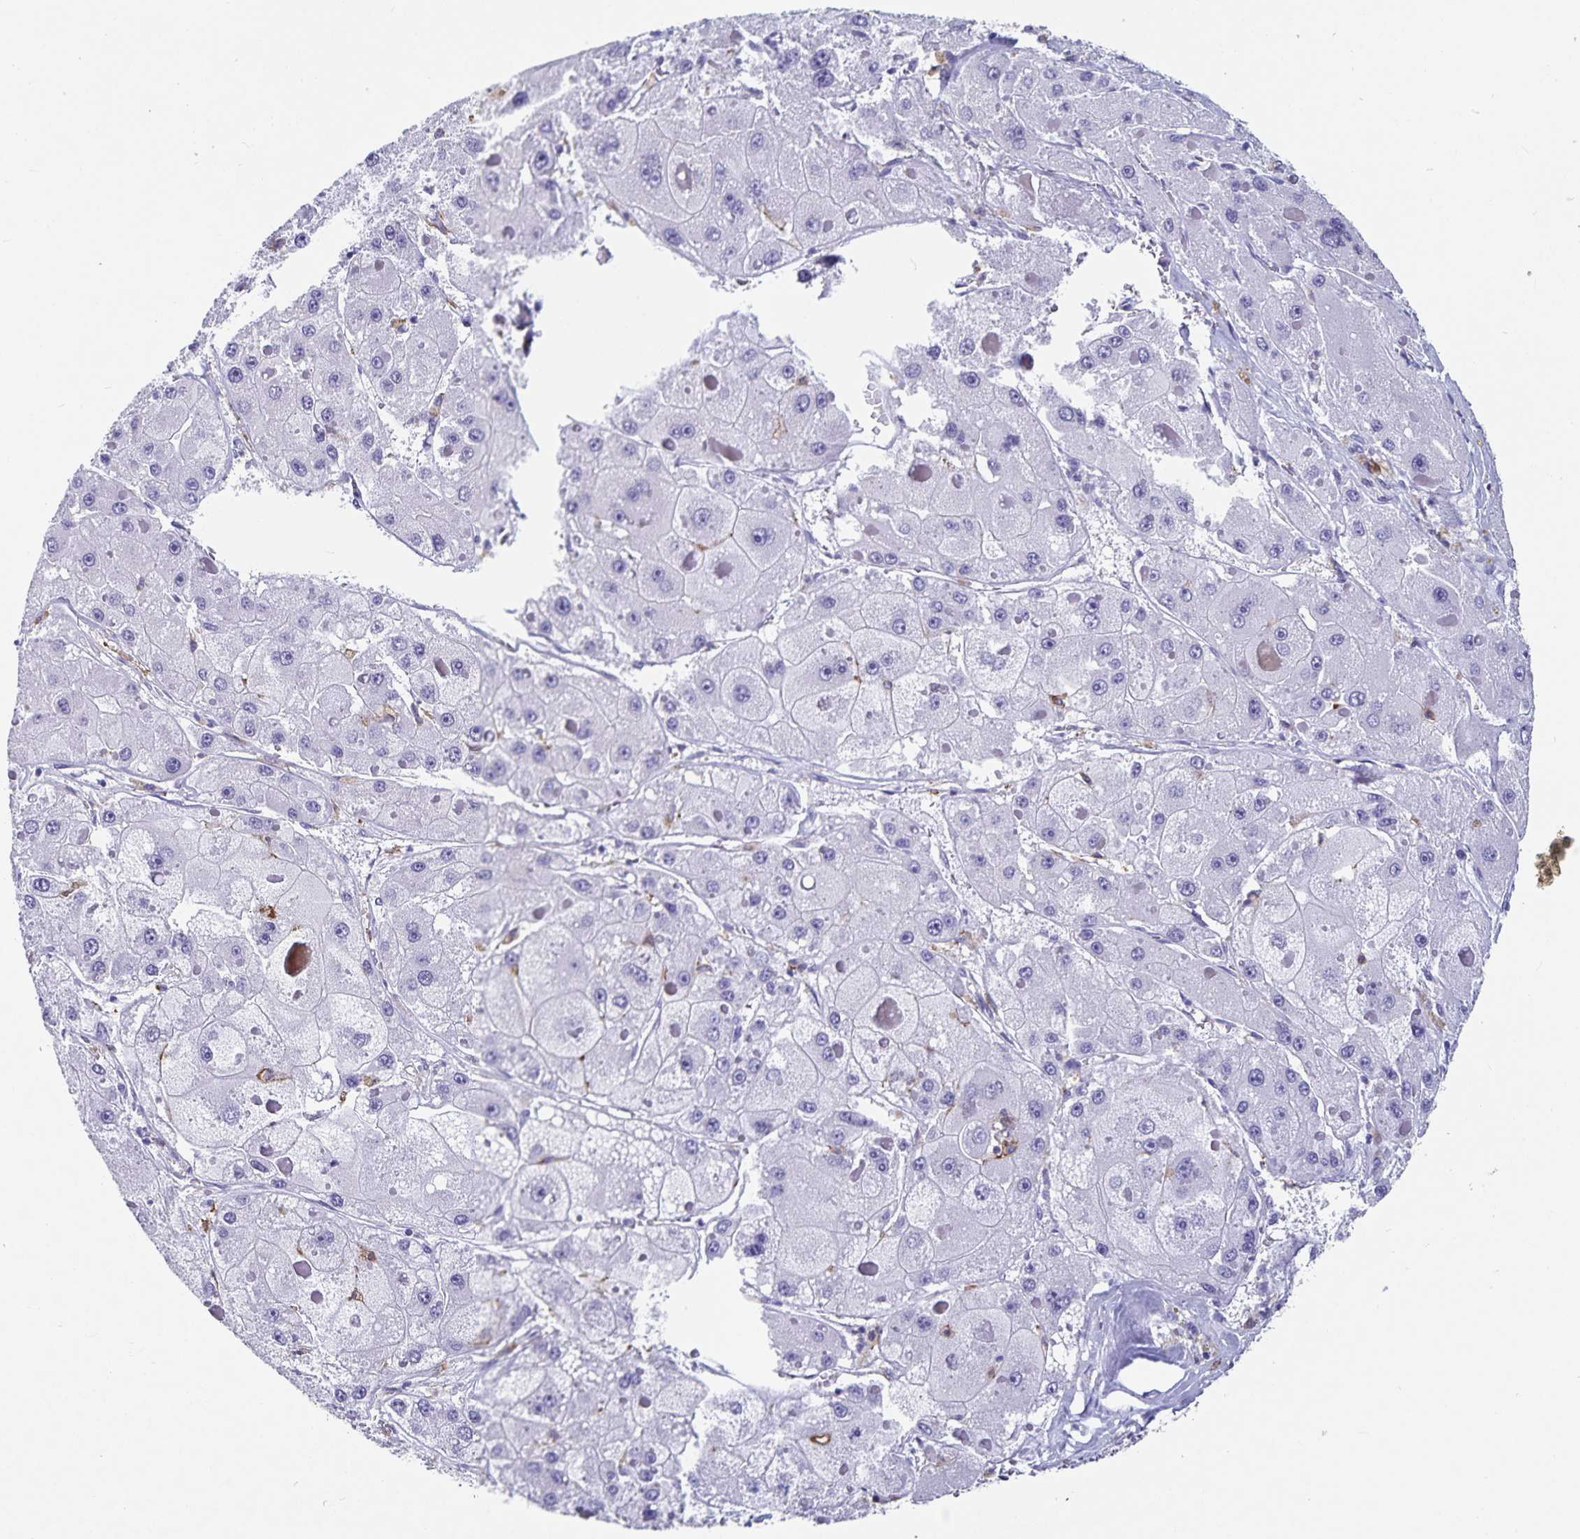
{"staining": {"intensity": "negative", "quantity": "none", "location": "none"}, "tissue": "liver cancer", "cell_type": "Tumor cells", "image_type": "cancer", "snomed": [{"axis": "morphology", "description": "Carcinoma, Hepatocellular, NOS"}, {"axis": "topography", "description": "Liver"}], "caption": "Liver hepatocellular carcinoma was stained to show a protein in brown. There is no significant positivity in tumor cells.", "gene": "PLAC1", "patient": {"sex": "female", "age": 73}}